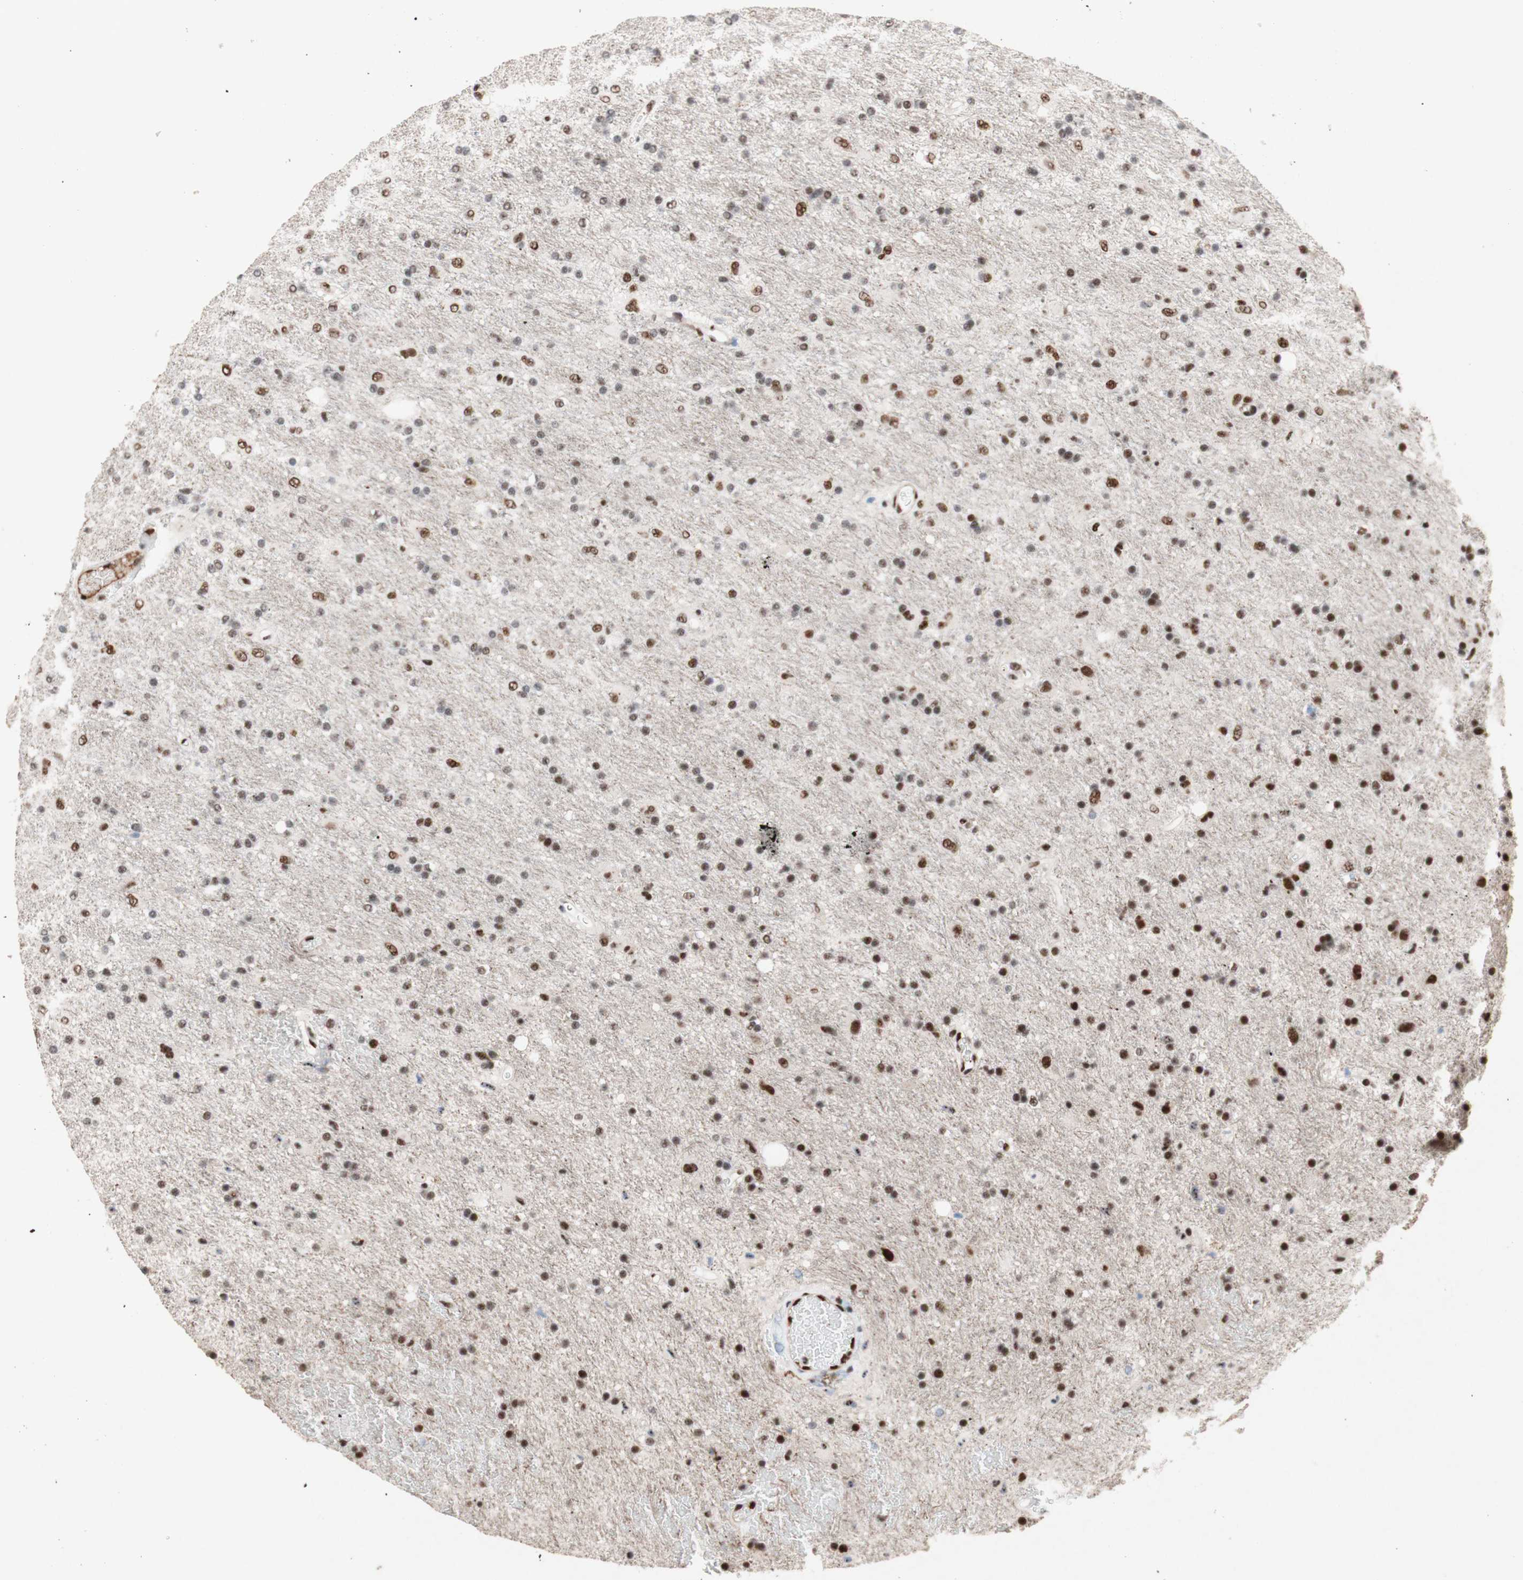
{"staining": {"intensity": "moderate", "quantity": ">75%", "location": "nuclear"}, "tissue": "glioma", "cell_type": "Tumor cells", "image_type": "cancer", "snomed": [{"axis": "morphology", "description": "Glioma, malignant, Low grade"}, {"axis": "topography", "description": "Brain"}], "caption": "The photomicrograph shows staining of malignant glioma (low-grade), revealing moderate nuclear protein staining (brown color) within tumor cells.", "gene": "TLE1", "patient": {"sex": "male", "age": 77}}